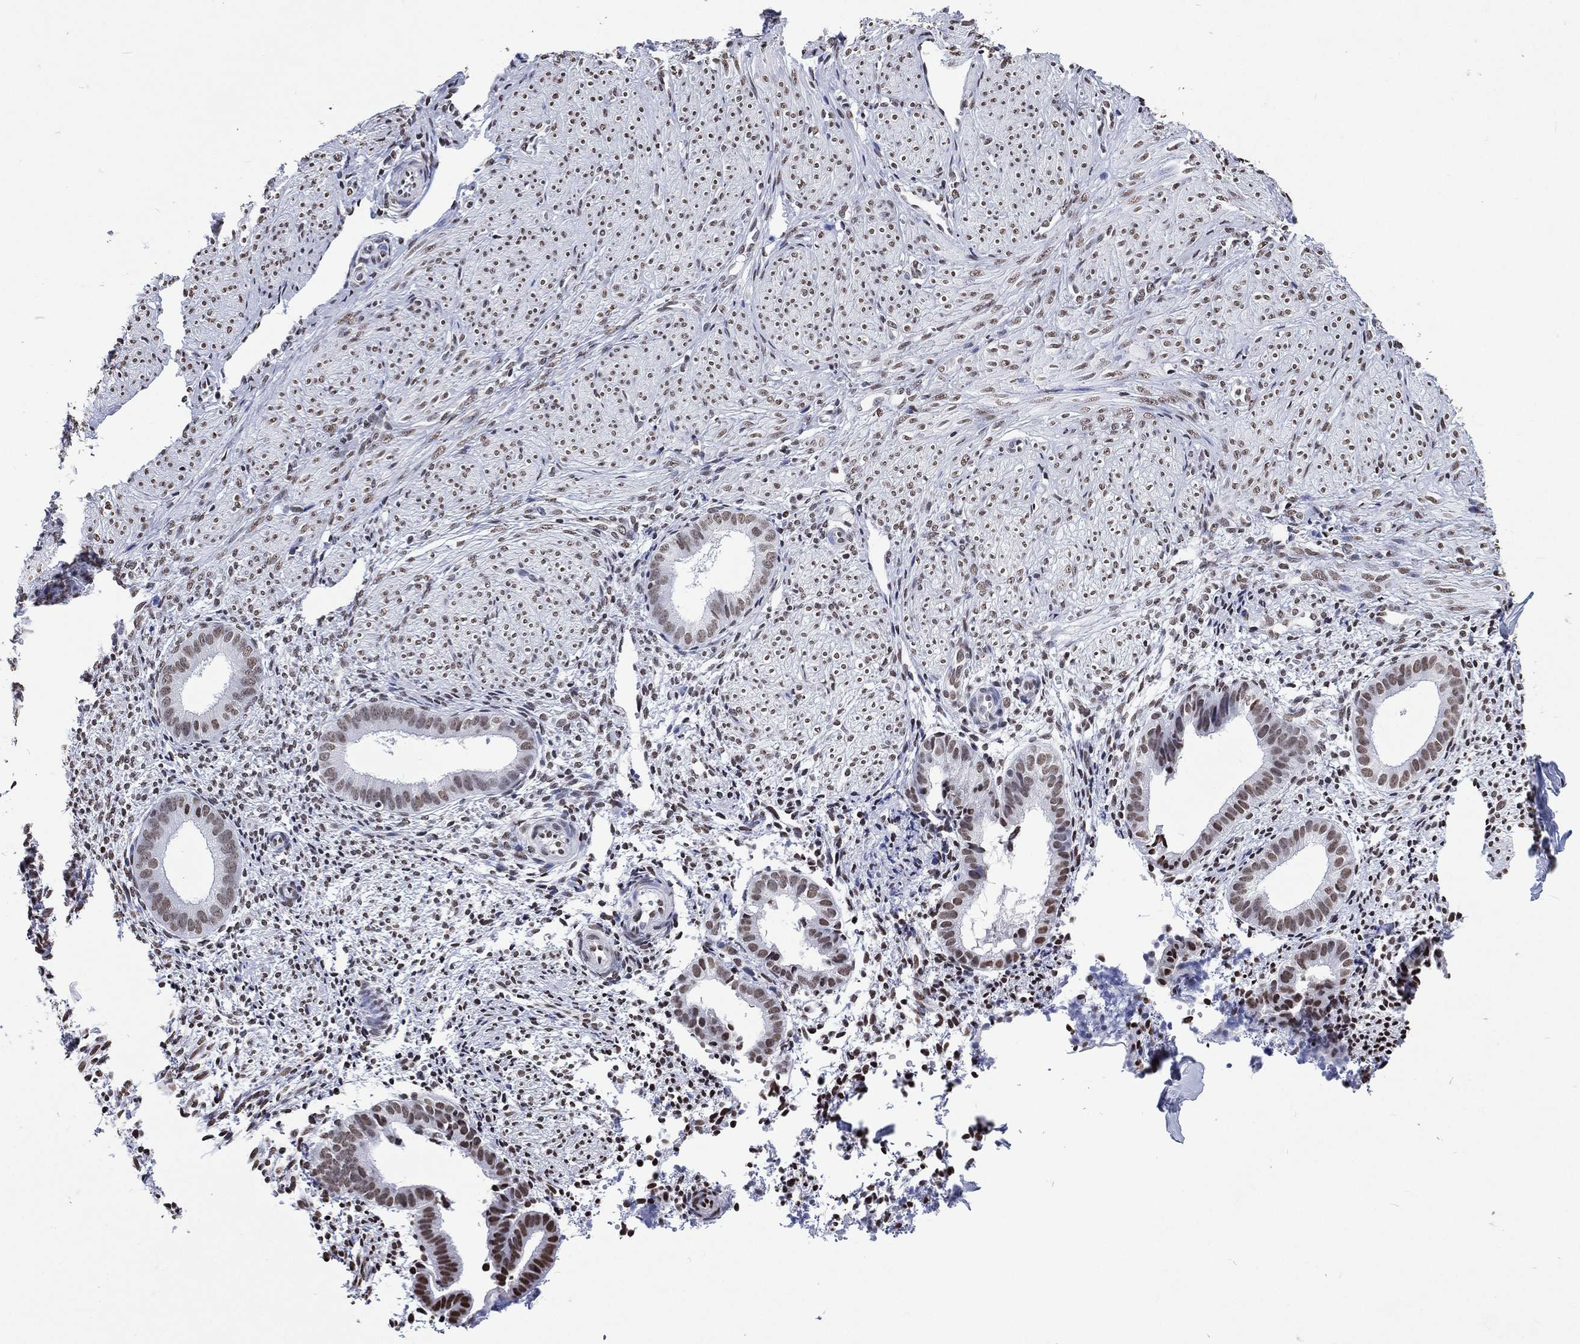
{"staining": {"intensity": "moderate", "quantity": ">75%", "location": "nuclear"}, "tissue": "endometrium", "cell_type": "Cells in endometrial stroma", "image_type": "normal", "snomed": [{"axis": "morphology", "description": "Normal tissue, NOS"}, {"axis": "topography", "description": "Endometrium"}], "caption": "IHC photomicrograph of unremarkable human endometrium stained for a protein (brown), which reveals medium levels of moderate nuclear expression in about >75% of cells in endometrial stroma.", "gene": "RETREG2", "patient": {"sex": "female", "age": 47}}